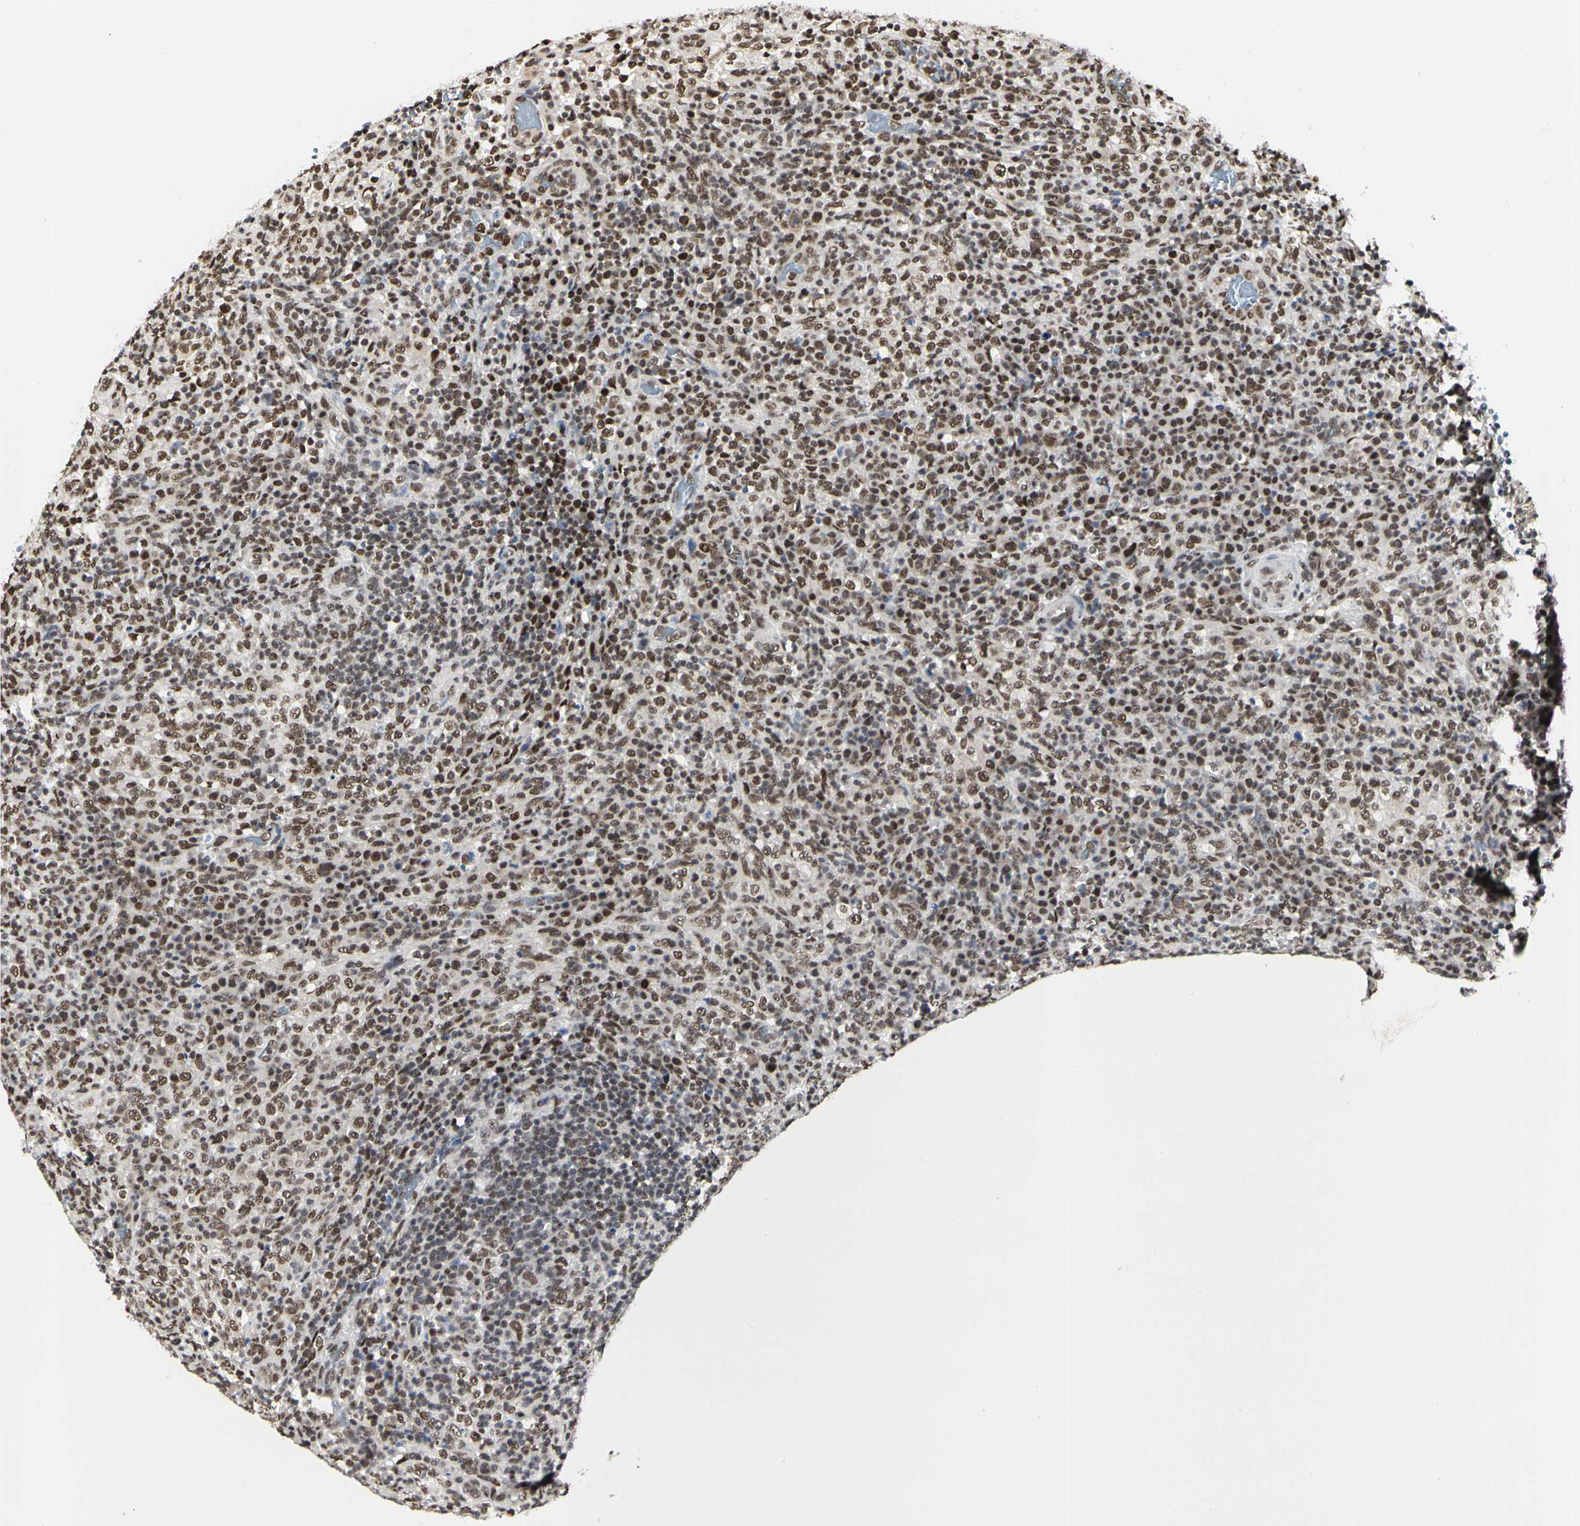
{"staining": {"intensity": "moderate", "quantity": ">75%", "location": "nuclear"}, "tissue": "lymphoma", "cell_type": "Tumor cells", "image_type": "cancer", "snomed": [{"axis": "morphology", "description": "Malignant lymphoma, non-Hodgkin's type, High grade"}, {"axis": "topography", "description": "Lymph node"}], "caption": "High-grade malignant lymphoma, non-Hodgkin's type stained for a protein (brown) shows moderate nuclear positive positivity in about >75% of tumor cells.", "gene": "PRMT3", "patient": {"sex": "female", "age": 76}}